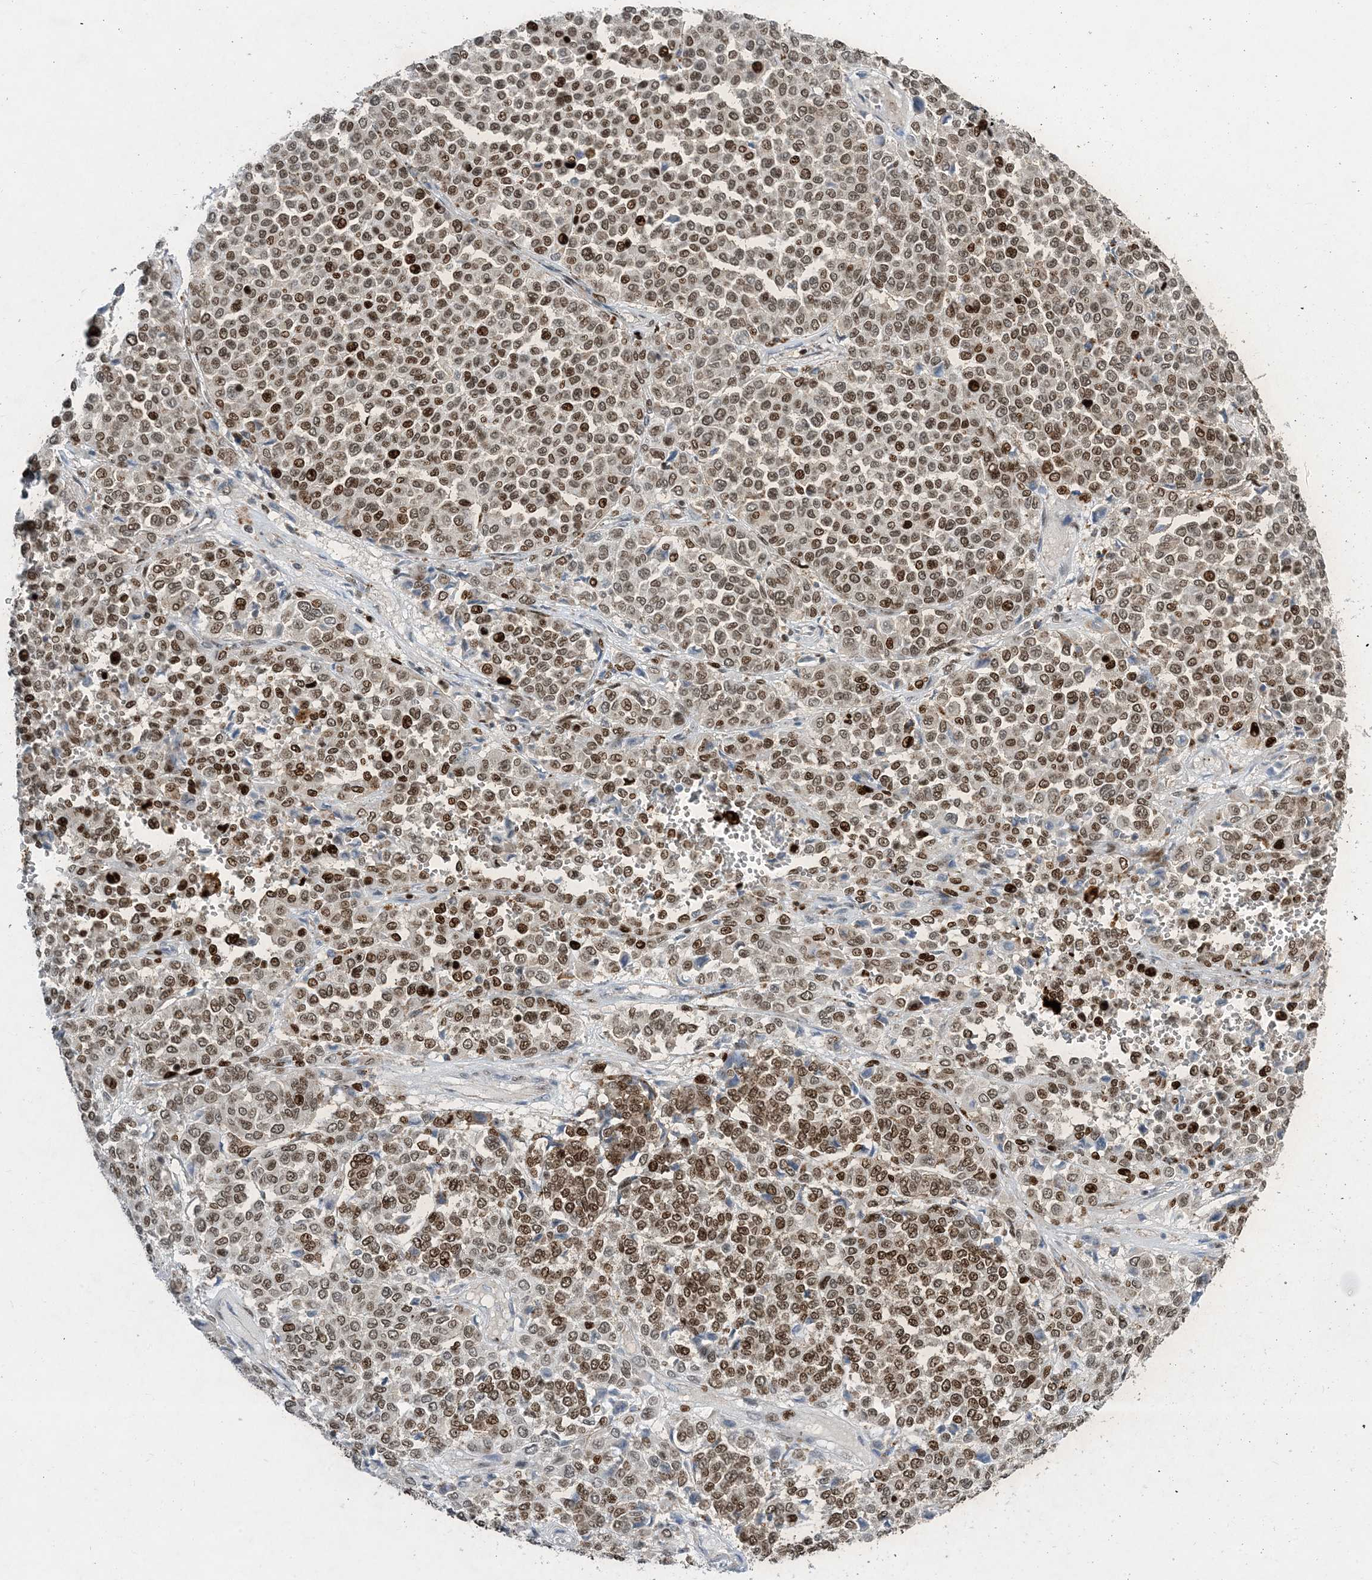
{"staining": {"intensity": "moderate", "quantity": ">75%", "location": "nuclear"}, "tissue": "melanoma", "cell_type": "Tumor cells", "image_type": "cancer", "snomed": [{"axis": "morphology", "description": "Malignant melanoma, Metastatic site"}, {"axis": "topography", "description": "Pancreas"}], "caption": "A high-resolution histopathology image shows IHC staining of malignant melanoma (metastatic site), which demonstrates moderate nuclear staining in about >75% of tumor cells.", "gene": "SLC25A53", "patient": {"sex": "female", "age": 30}}